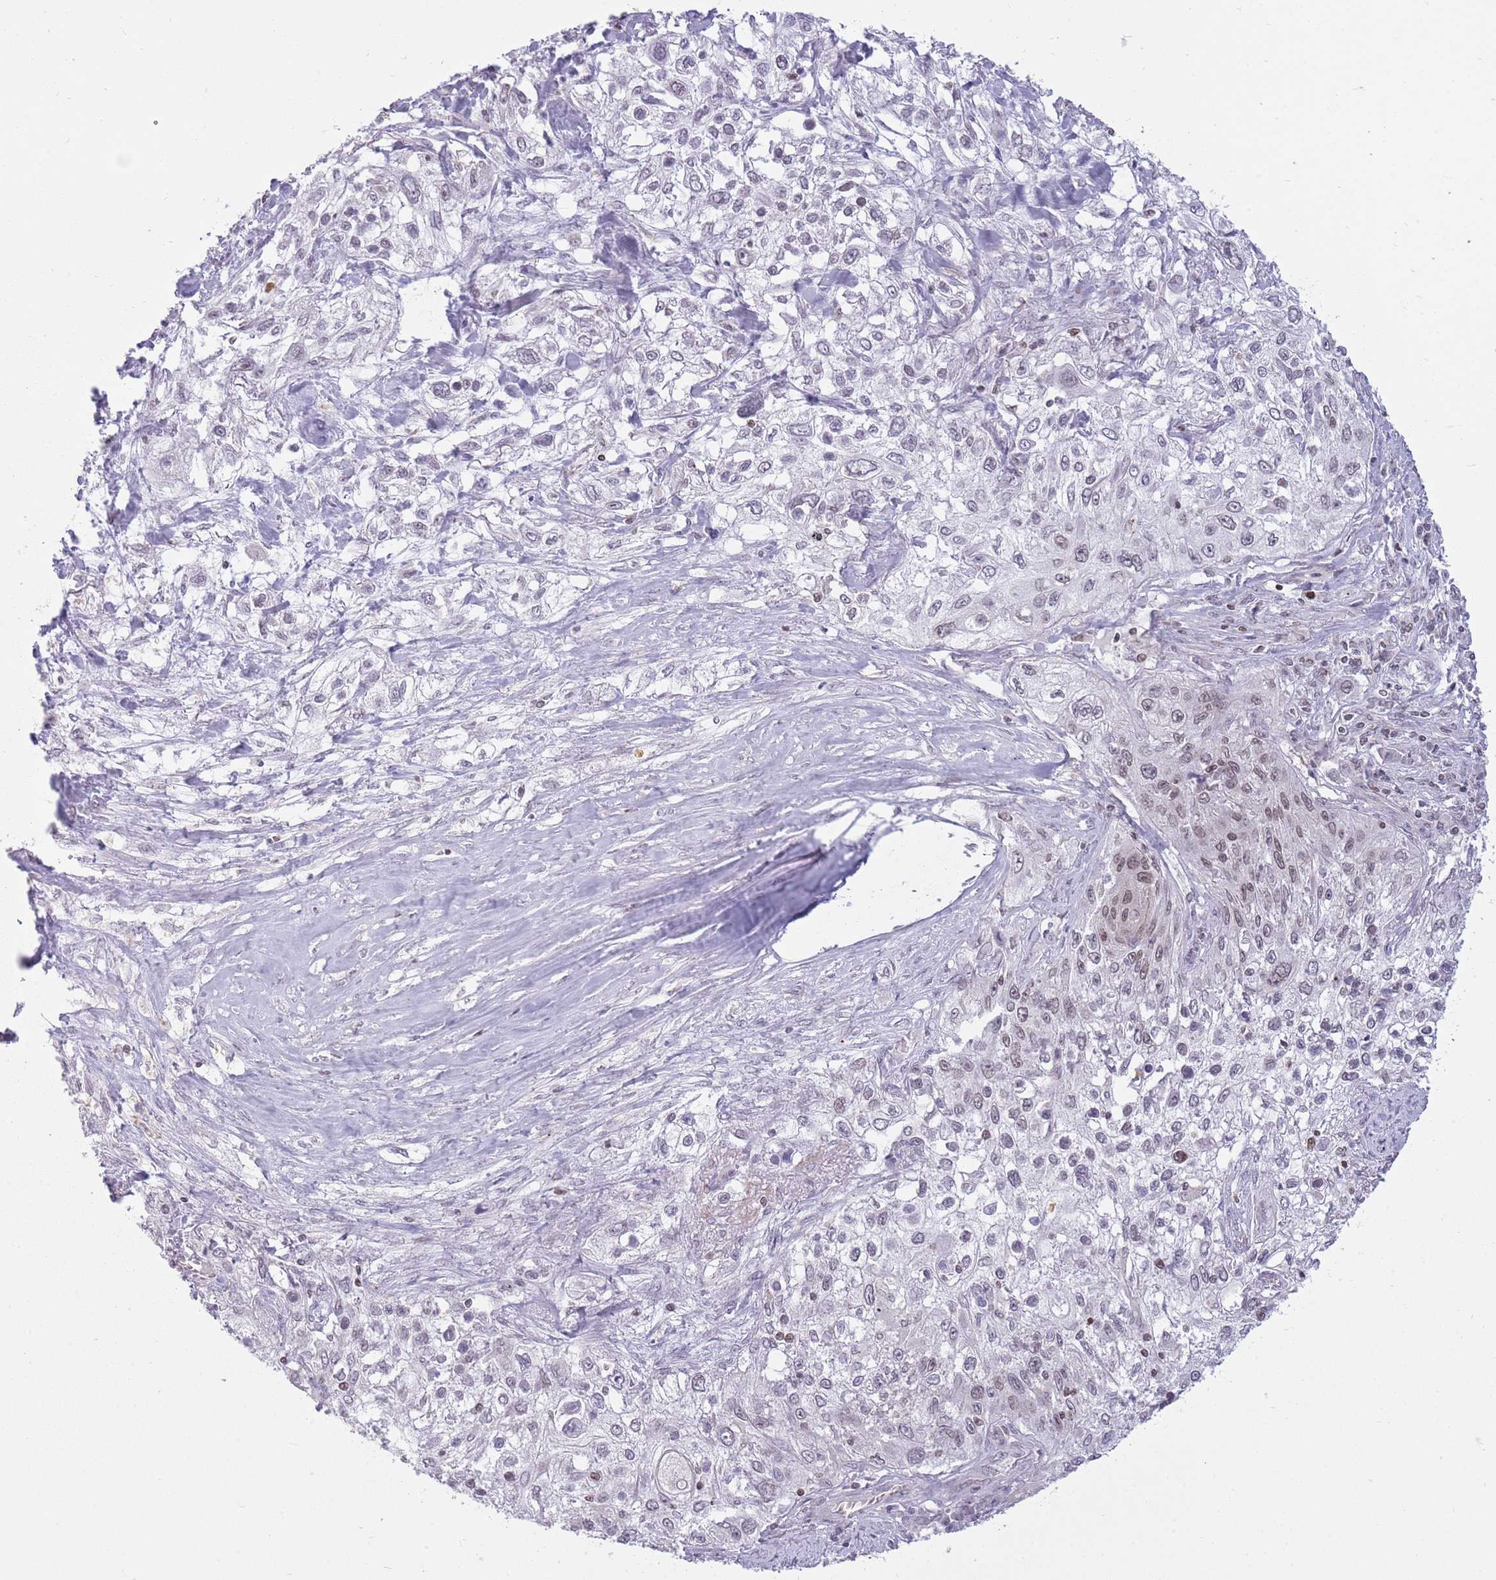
{"staining": {"intensity": "moderate", "quantity": "<25%", "location": "nuclear"}, "tissue": "lung cancer", "cell_type": "Tumor cells", "image_type": "cancer", "snomed": [{"axis": "morphology", "description": "Squamous cell carcinoma, NOS"}, {"axis": "topography", "description": "Lung"}], "caption": "Immunohistochemistry (IHC) micrograph of lung squamous cell carcinoma stained for a protein (brown), which demonstrates low levels of moderate nuclear positivity in approximately <25% of tumor cells.", "gene": "ZNF574", "patient": {"sex": "female", "age": 69}}